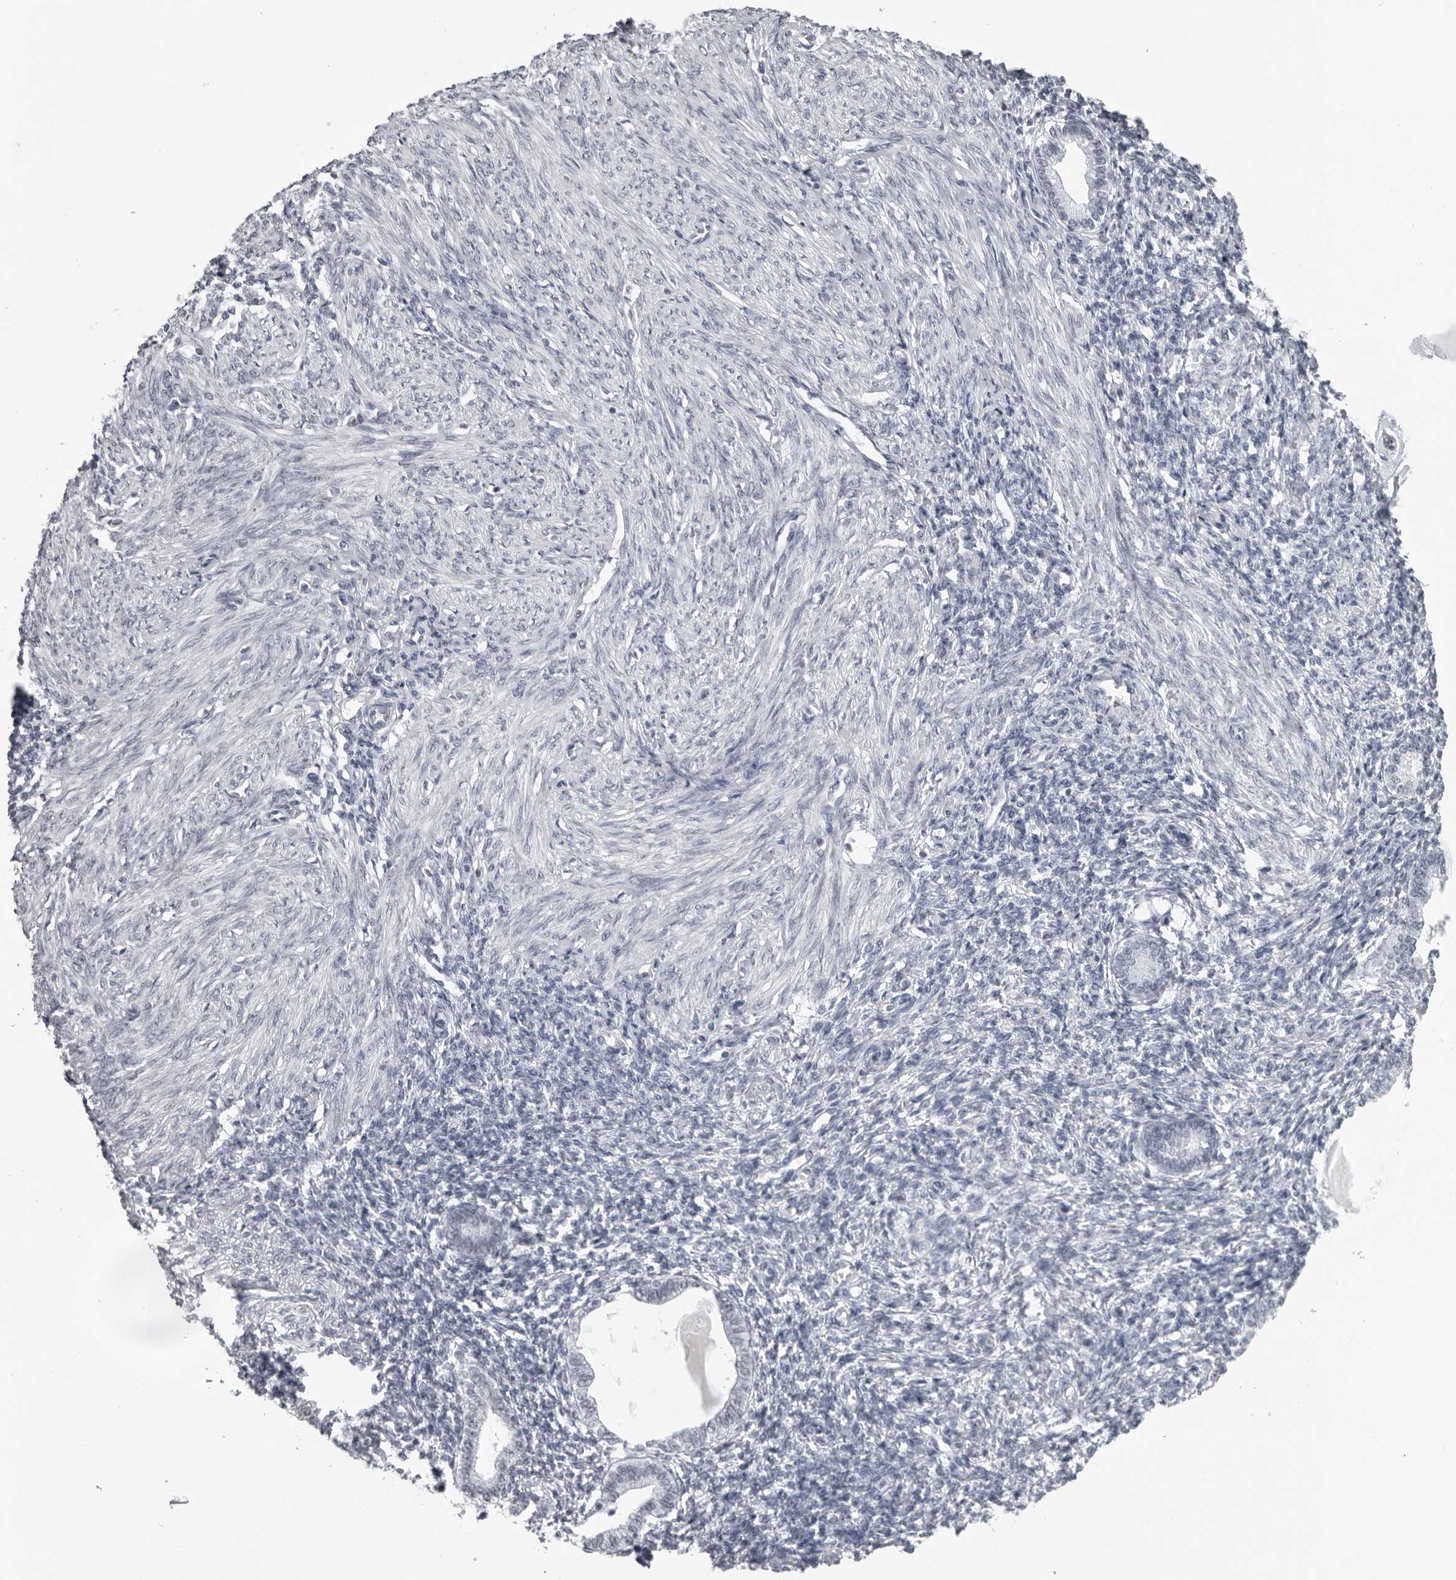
{"staining": {"intensity": "negative", "quantity": "none", "location": "none"}, "tissue": "endometrium", "cell_type": "Cells in endometrial stroma", "image_type": "normal", "snomed": [{"axis": "morphology", "description": "Normal tissue, NOS"}, {"axis": "topography", "description": "Endometrium"}], "caption": "Immunohistochemistry (IHC) histopathology image of benign human endometrium stained for a protein (brown), which exhibits no positivity in cells in endometrial stroma.", "gene": "ESPN", "patient": {"sex": "female", "age": 77}}